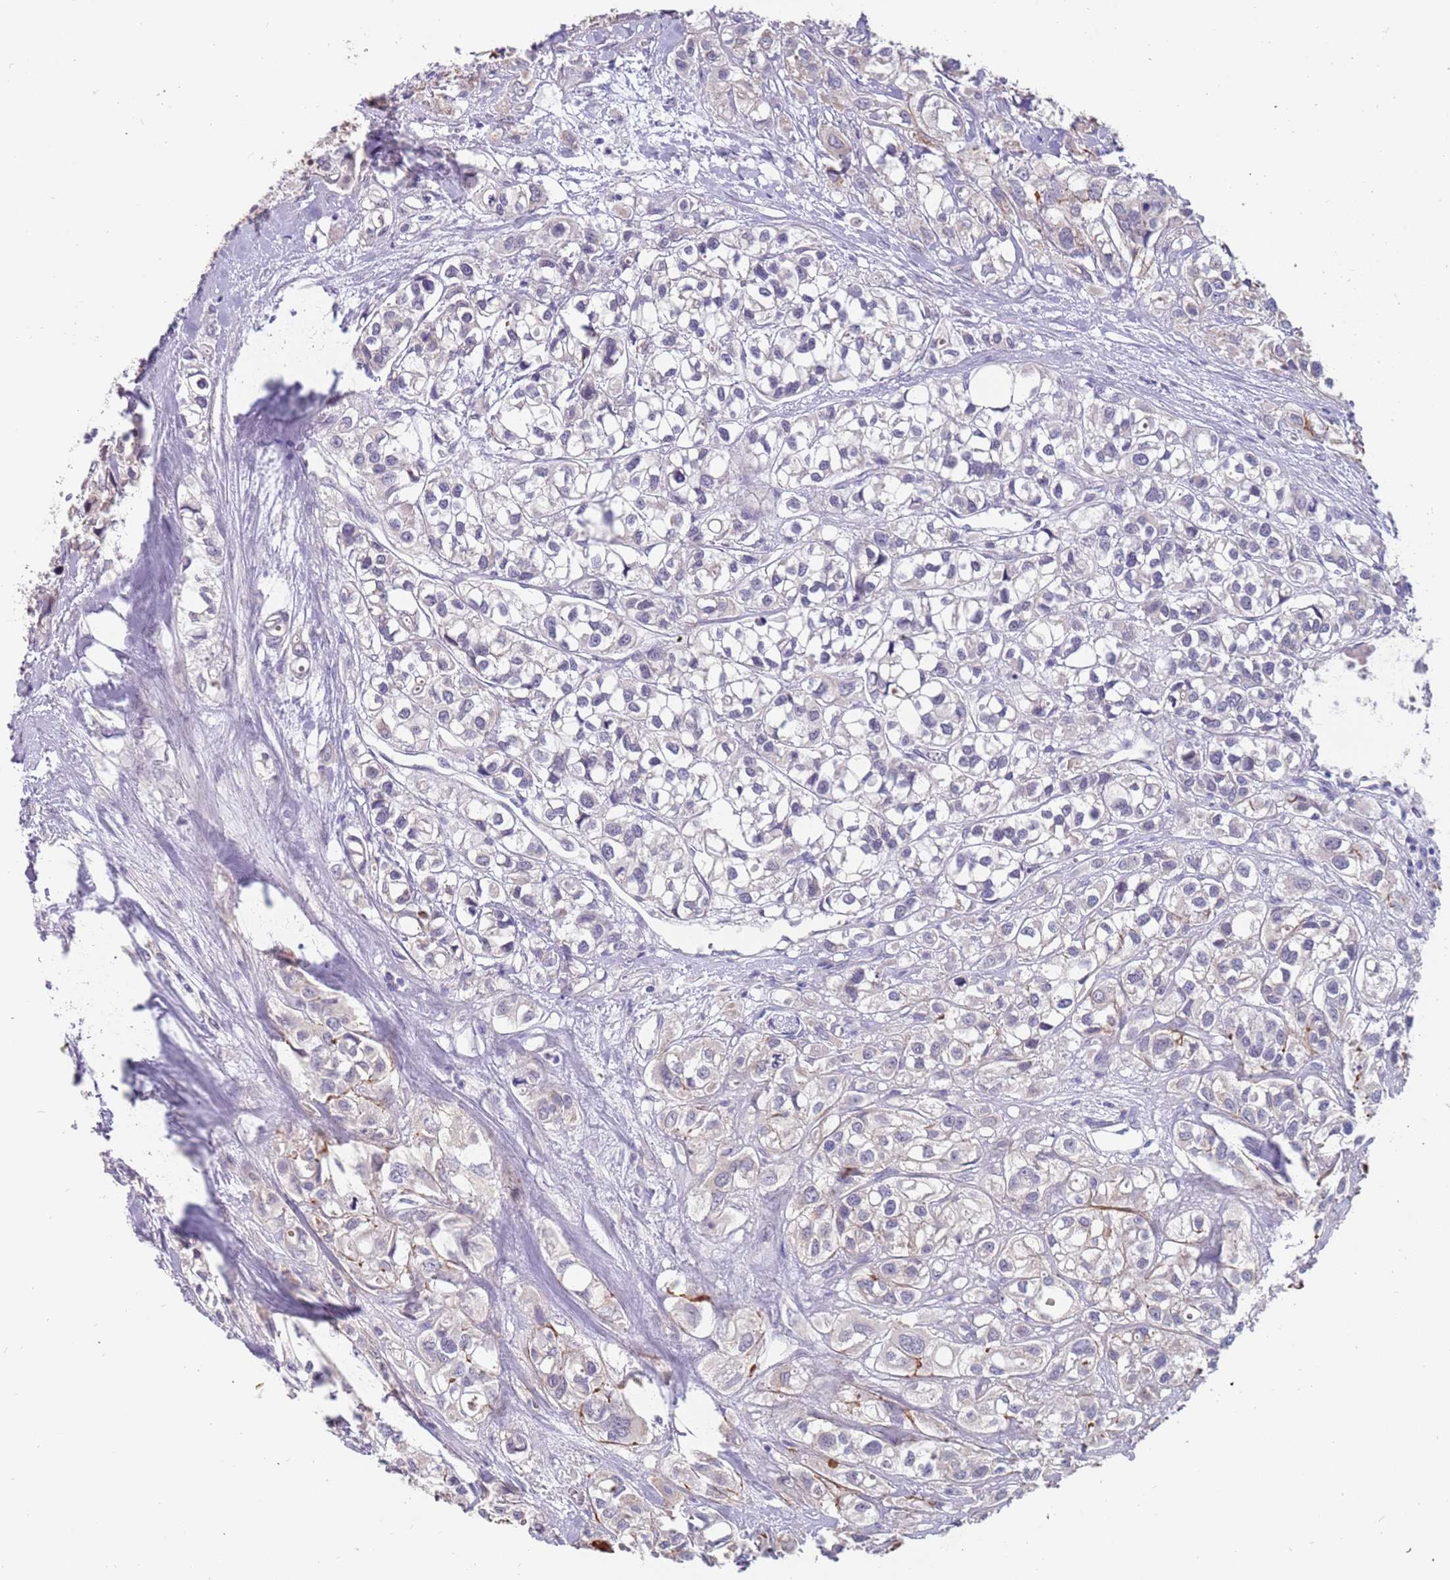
{"staining": {"intensity": "negative", "quantity": "none", "location": "none"}, "tissue": "urothelial cancer", "cell_type": "Tumor cells", "image_type": "cancer", "snomed": [{"axis": "morphology", "description": "Urothelial carcinoma, High grade"}, {"axis": "topography", "description": "Urinary bladder"}], "caption": "There is no significant expression in tumor cells of high-grade urothelial carcinoma.", "gene": "ZNF746", "patient": {"sex": "male", "age": 67}}